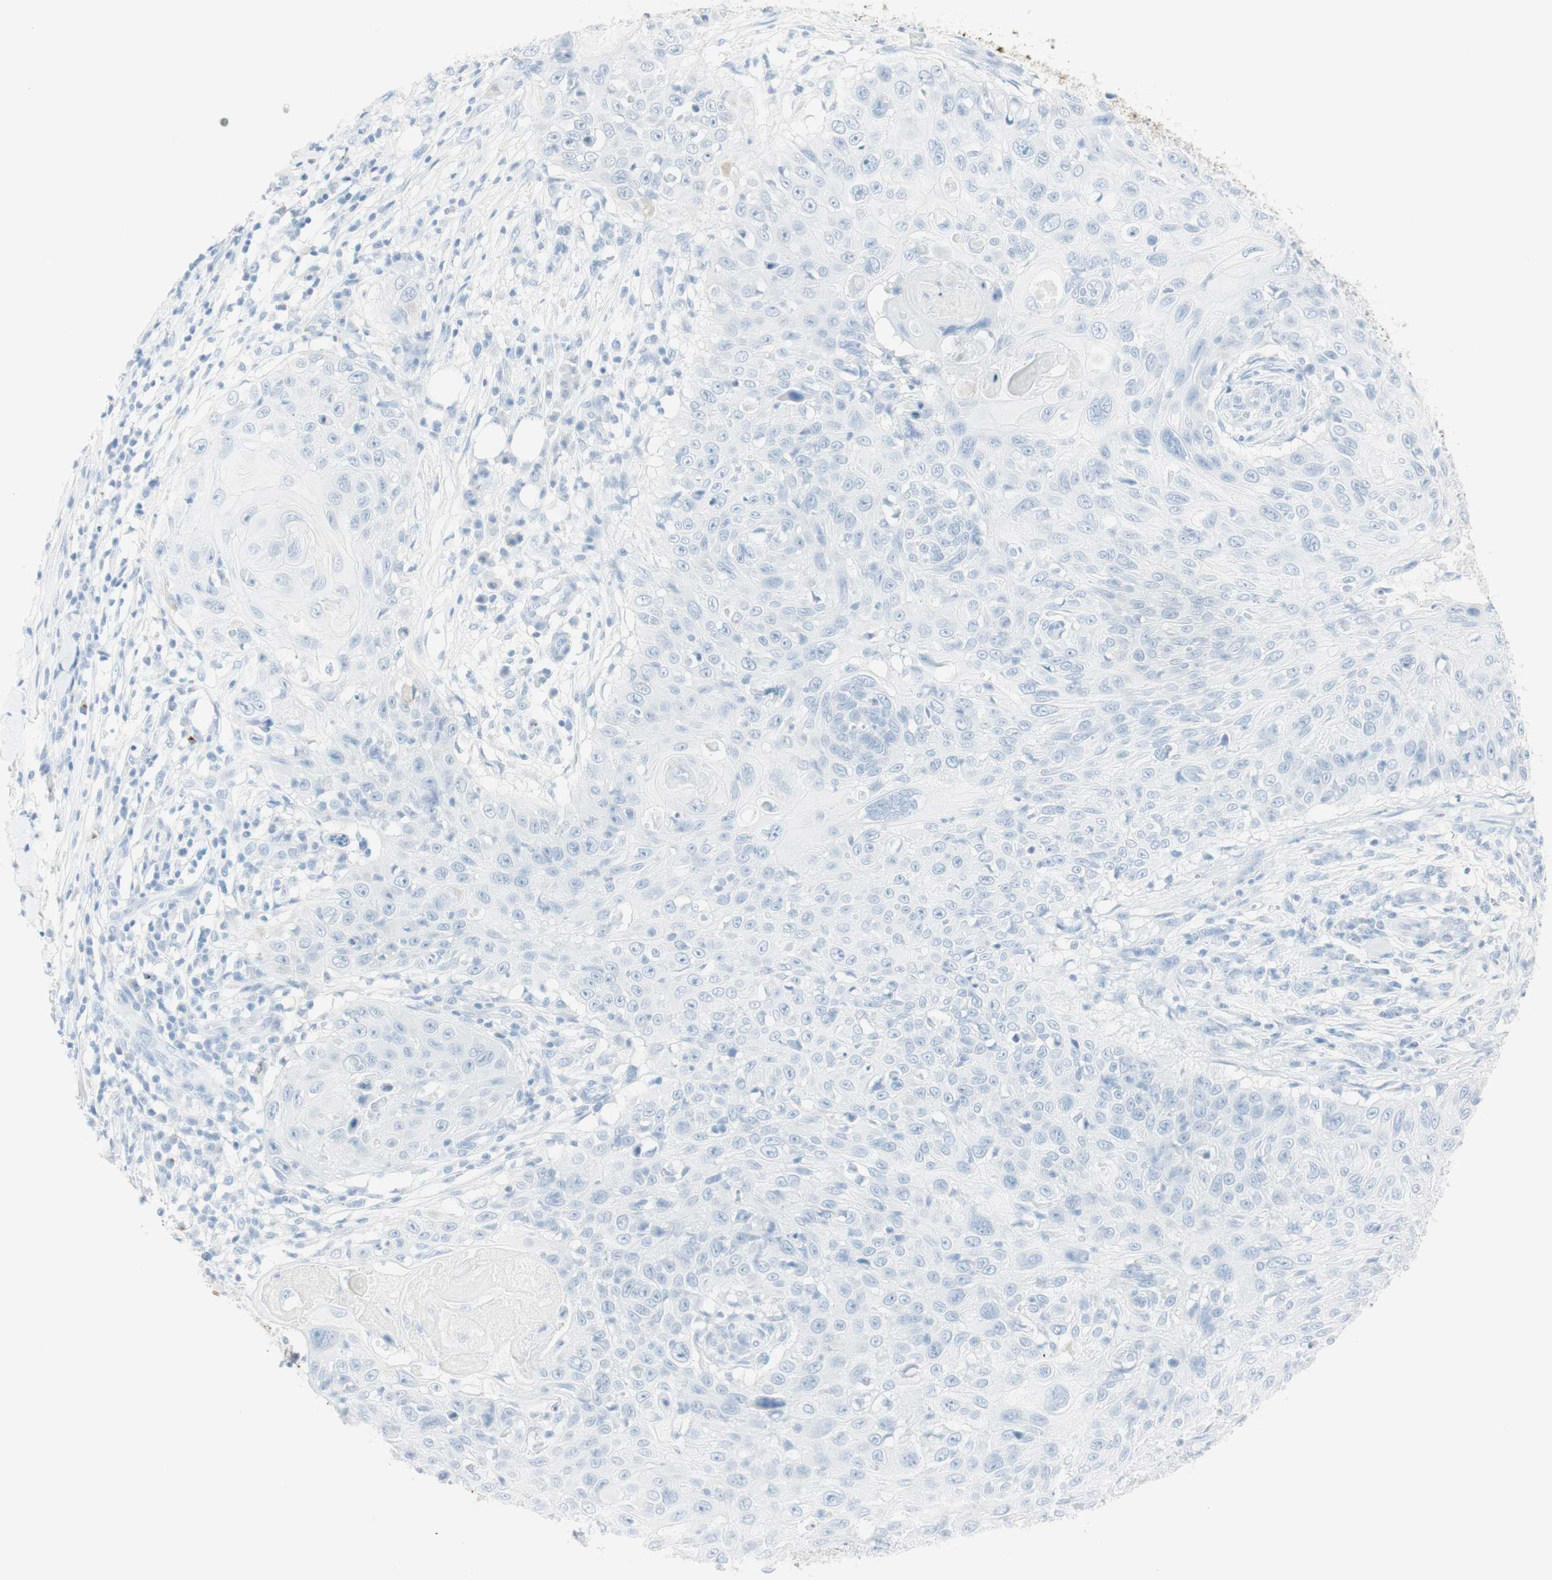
{"staining": {"intensity": "negative", "quantity": "none", "location": "none"}, "tissue": "skin cancer", "cell_type": "Tumor cells", "image_type": "cancer", "snomed": [{"axis": "morphology", "description": "Squamous cell carcinoma, NOS"}, {"axis": "topography", "description": "Skin"}], "caption": "Protein analysis of skin squamous cell carcinoma displays no significant staining in tumor cells.", "gene": "NAPSA", "patient": {"sex": "male", "age": 86}}